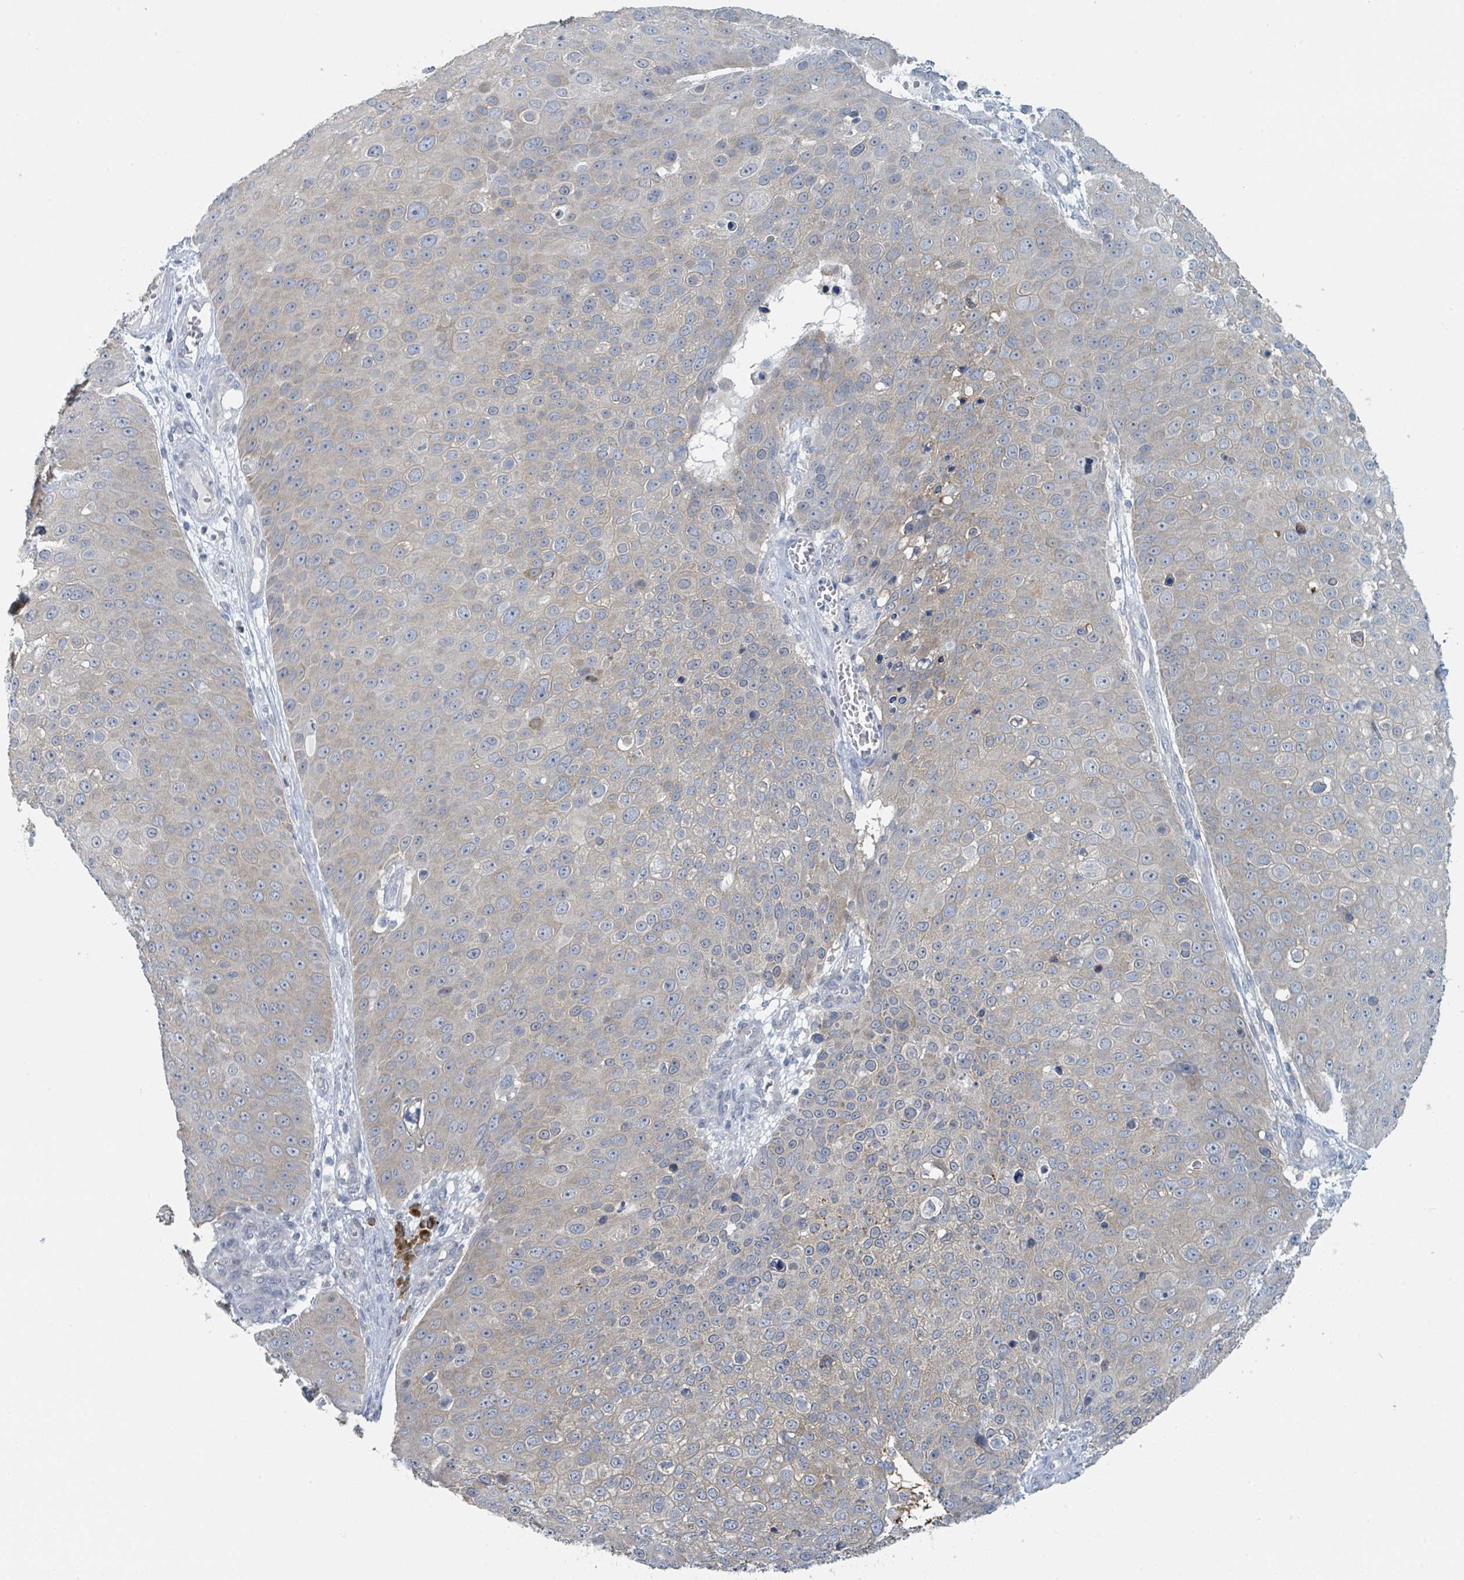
{"staining": {"intensity": "weak", "quantity": "25%-75%", "location": "cytoplasmic/membranous"}, "tissue": "skin cancer", "cell_type": "Tumor cells", "image_type": "cancer", "snomed": [{"axis": "morphology", "description": "Squamous cell carcinoma, NOS"}, {"axis": "topography", "description": "Skin"}], "caption": "Immunohistochemical staining of human skin cancer (squamous cell carcinoma) demonstrates weak cytoplasmic/membranous protein staining in about 25%-75% of tumor cells.", "gene": "ANKRD55", "patient": {"sex": "male", "age": 71}}